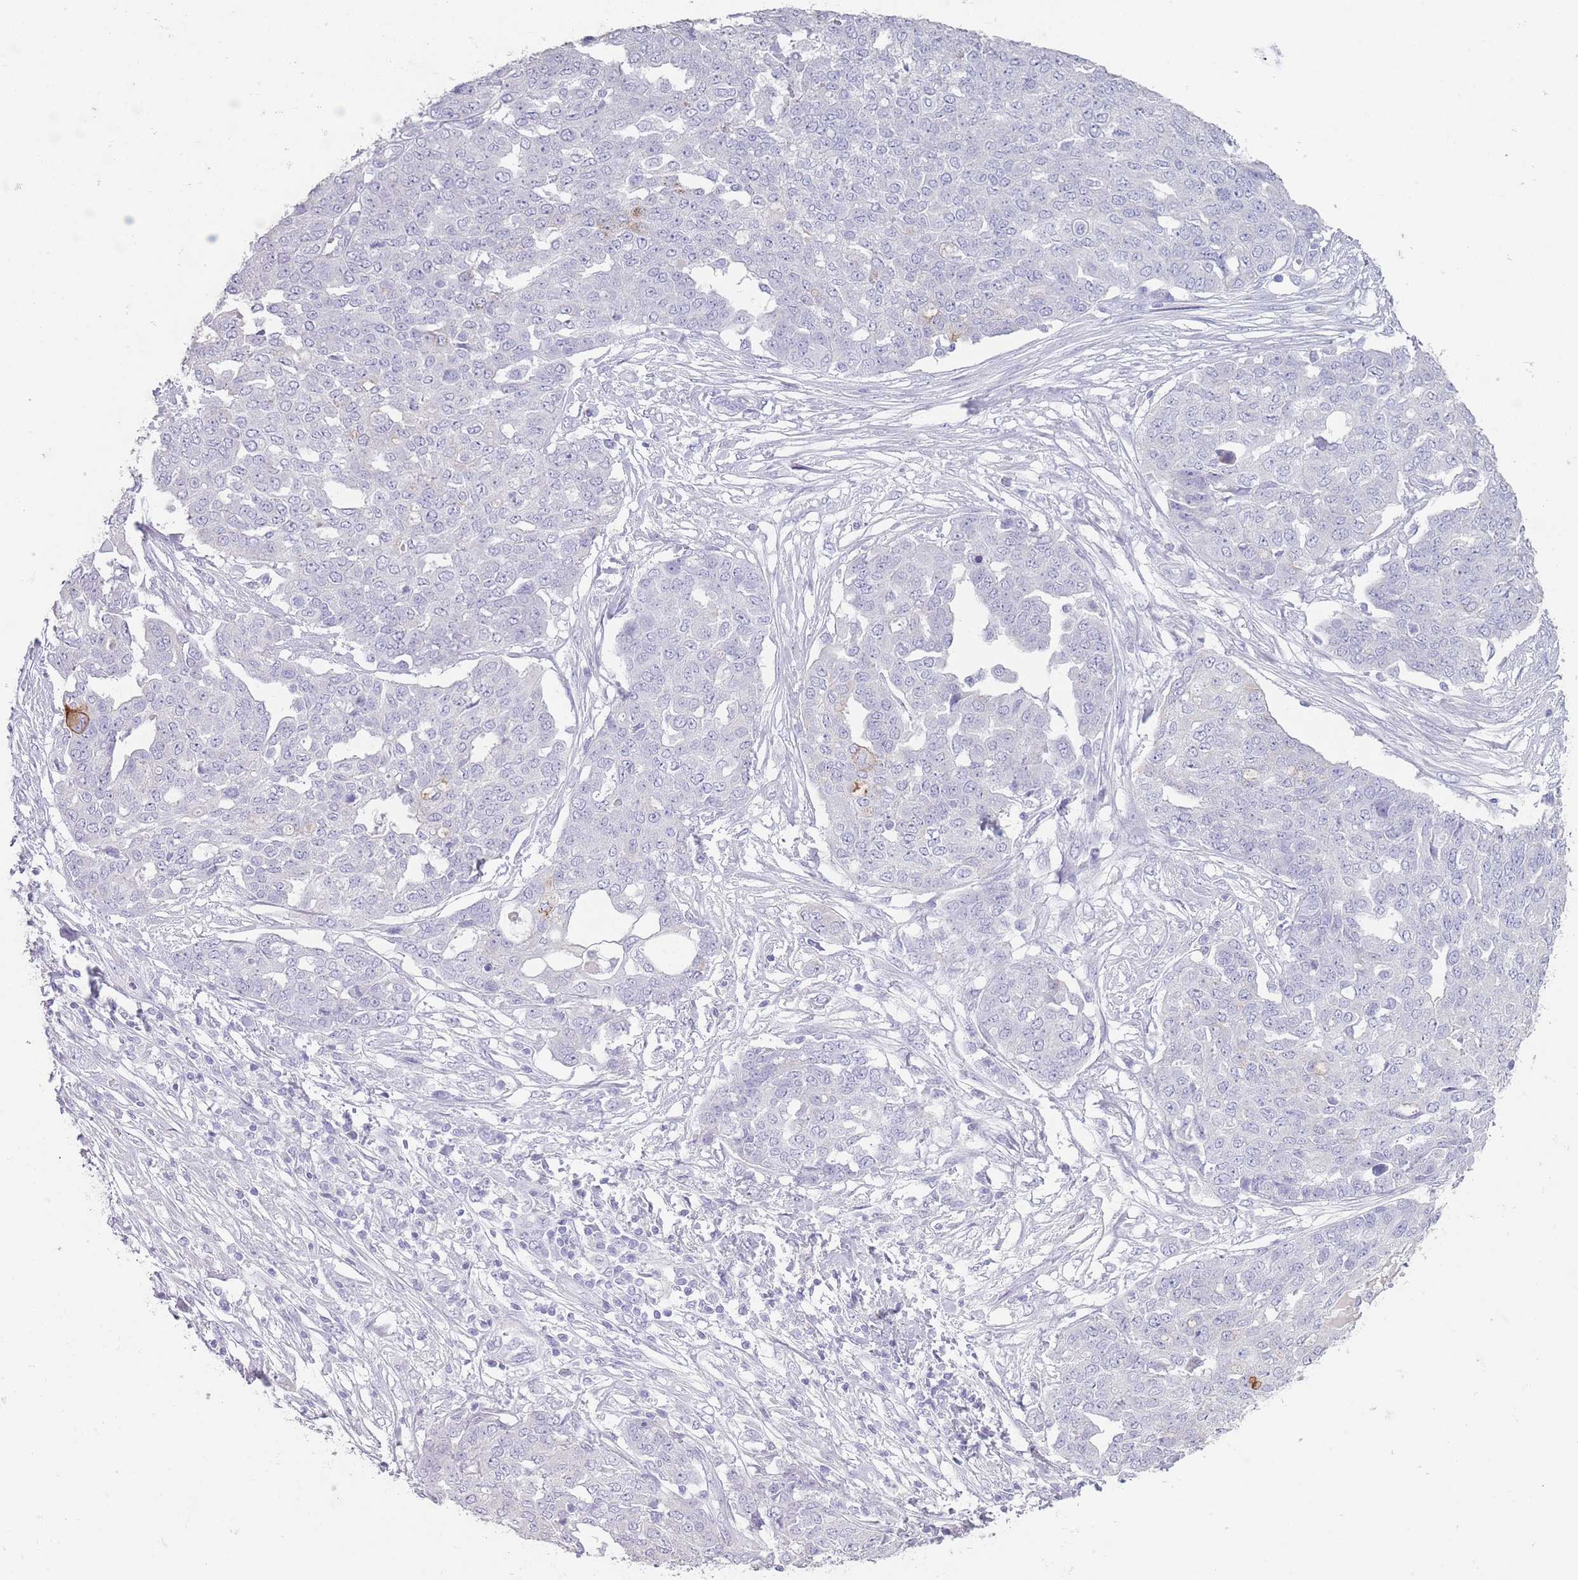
{"staining": {"intensity": "negative", "quantity": "none", "location": "none"}, "tissue": "ovarian cancer", "cell_type": "Tumor cells", "image_type": "cancer", "snomed": [{"axis": "morphology", "description": "Cystadenocarcinoma, serous, NOS"}, {"axis": "topography", "description": "Soft tissue"}, {"axis": "topography", "description": "Ovary"}], "caption": "Ovarian cancer was stained to show a protein in brown. There is no significant expression in tumor cells.", "gene": "RHBG", "patient": {"sex": "female", "age": 57}}